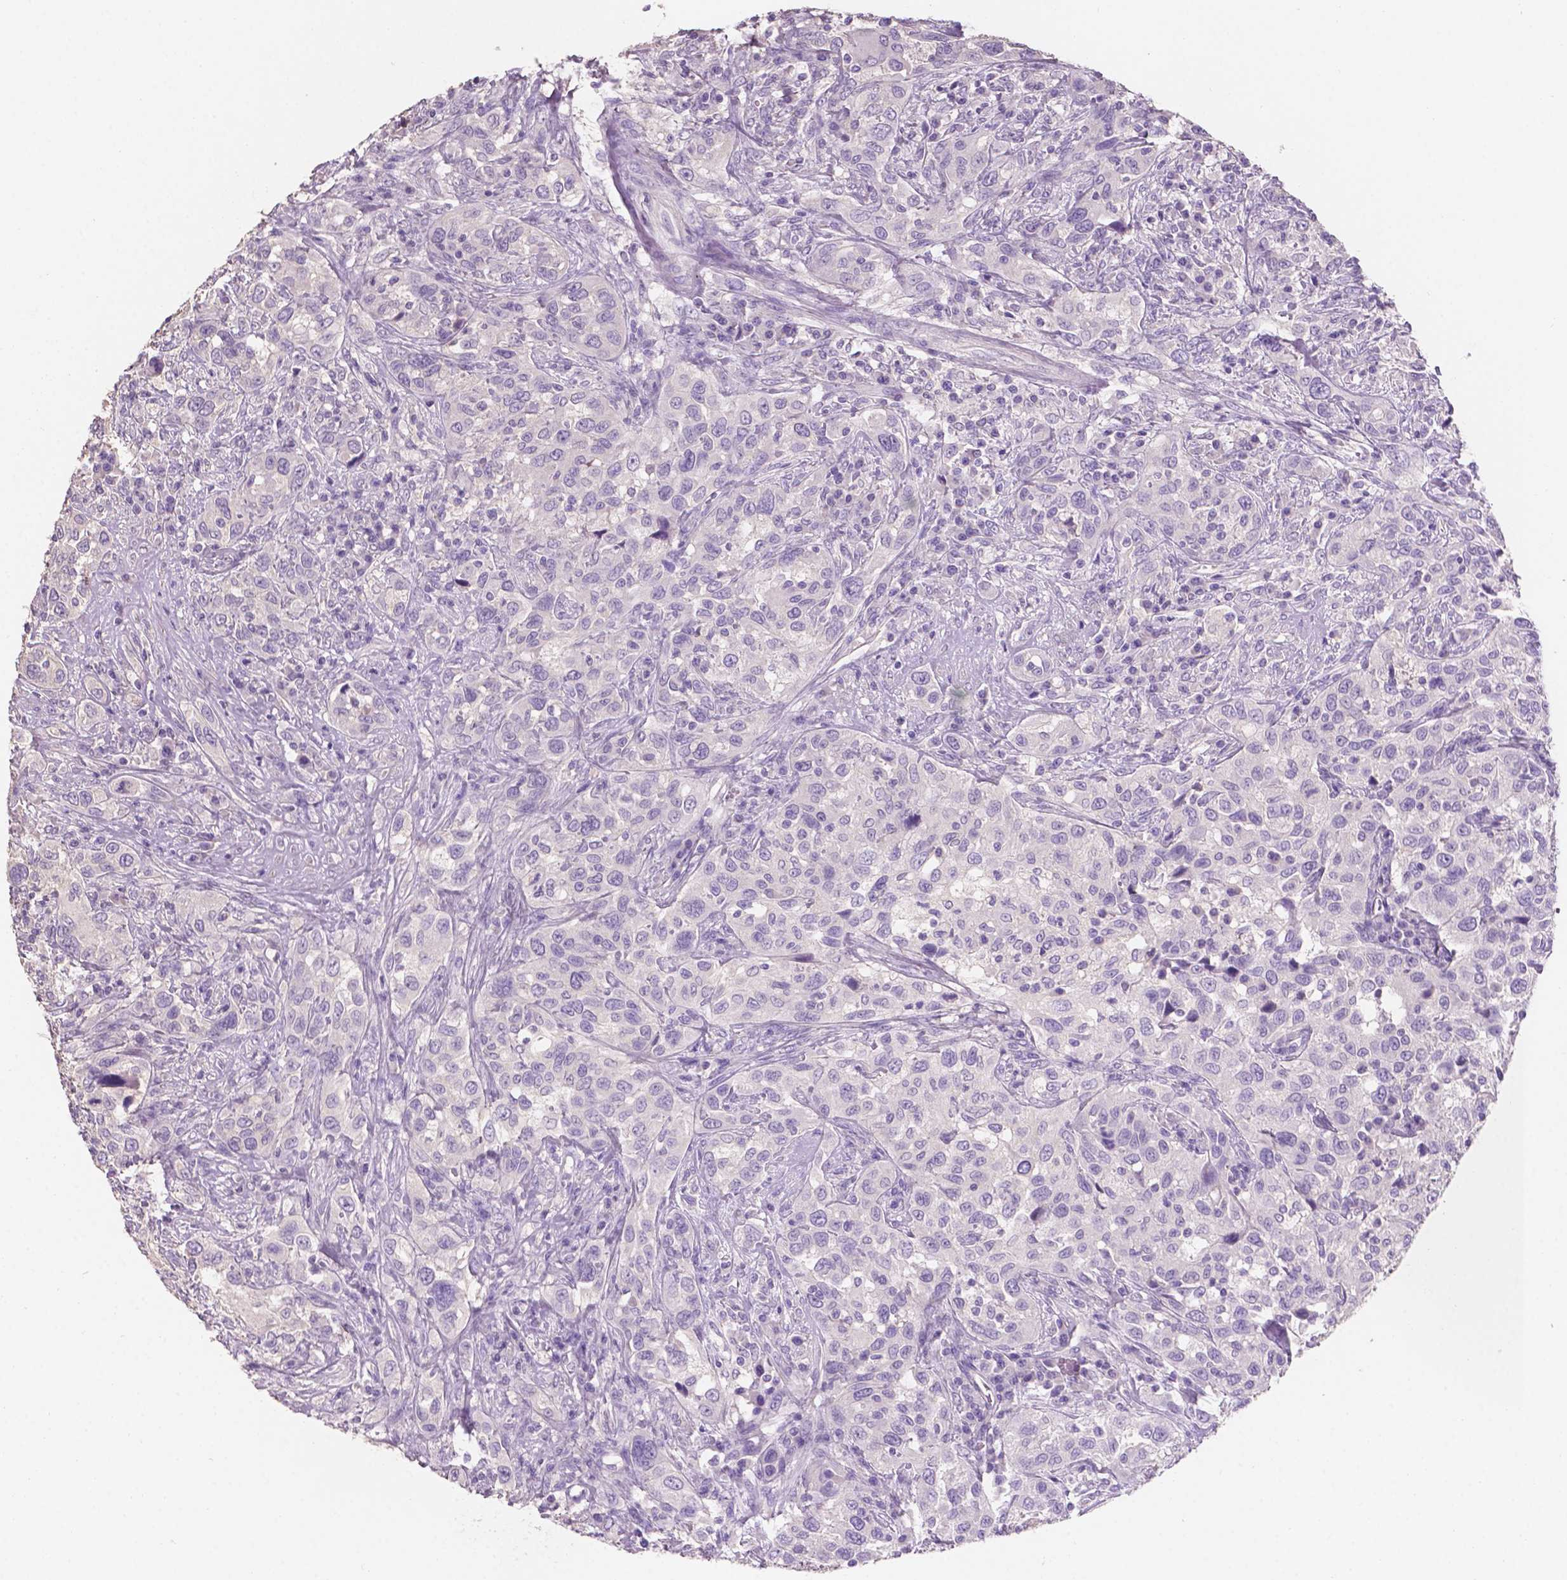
{"staining": {"intensity": "negative", "quantity": "none", "location": "none"}, "tissue": "urothelial cancer", "cell_type": "Tumor cells", "image_type": "cancer", "snomed": [{"axis": "morphology", "description": "Urothelial carcinoma, NOS"}, {"axis": "morphology", "description": "Urothelial carcinoma, High grade"}, {"axis": "topography", "description": "Urinary bladder"}], "caption": "Urothelial cancer stained for a protein using immunohistochemistry shows no positivity tumor cells.", "gene": "SBSN", "patient": {"sex": "female", "age": 64}}